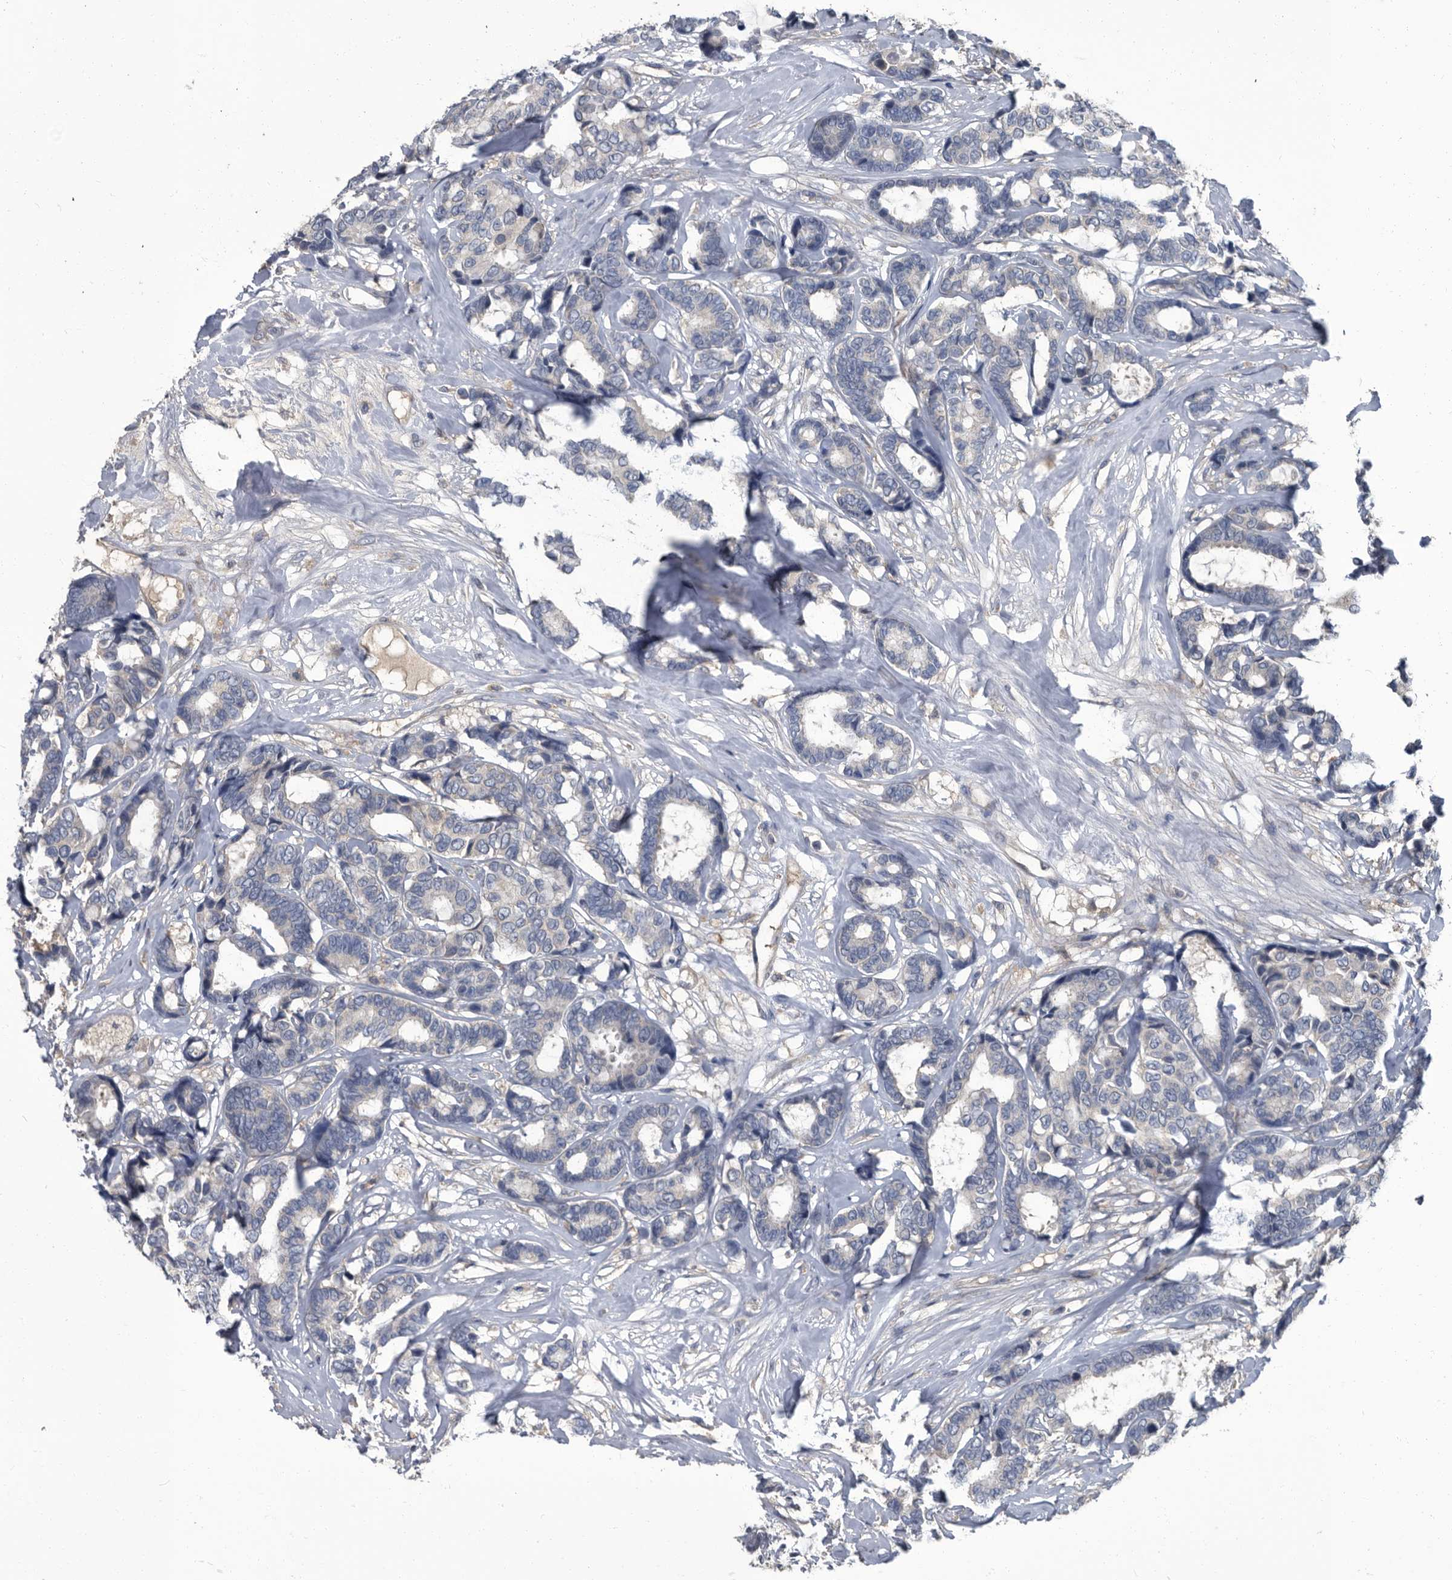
{"staining": {"intensity": "negative", "quantity": "none", "location": "none"}, "tissue": "breast cancer", "cell_type": "Tumor cells", "image_type": "cancer", "snomed": [{"axis": "morphology", "description": "Duct carcinoma"}, {"axis": "topography", "description": "Breast"}], "caption": "An image of infiltrating ductal carcinoma (breast) stained for a protein shows no brown staining in tumor cells.", "gene": "CDV3", "patient": {"sex": "female", "age": 87}}